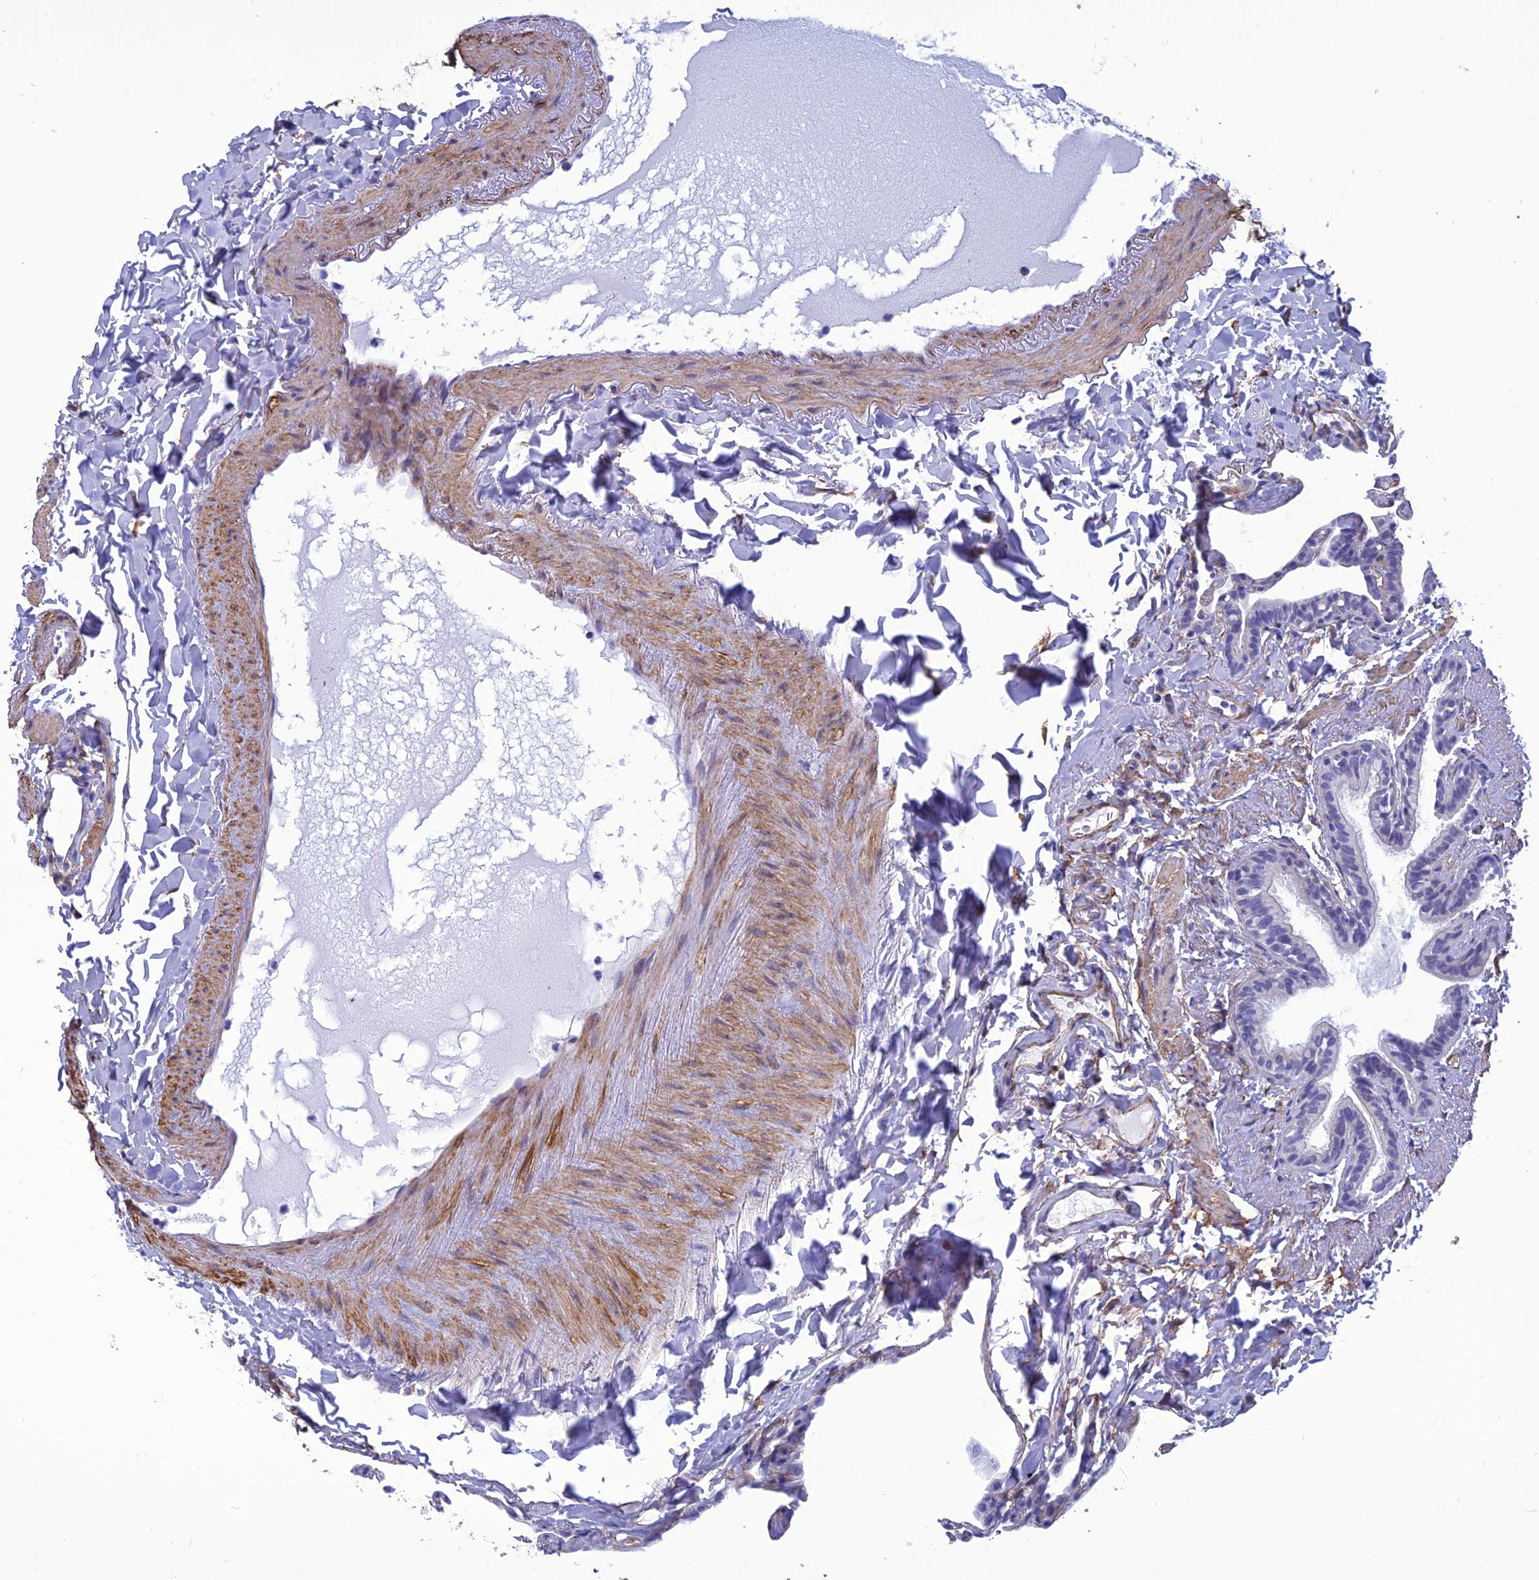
{"staining": {"intensity": "negative", "quantity": "none", "location": "none"}, "tissue": "lung", "cell_type": "Alveolar cells", "image_type": "normal", "snomed": [{"axis": "morphology", "description": "Normal tissue, NOS"}, {"axis": "topography", "description": "Lung"}], "caption": "The micrograph shows no staining of alveolar cells in normal lung.", "gene": "NKD1", "patient": {"sex": "male", "age": 65}}